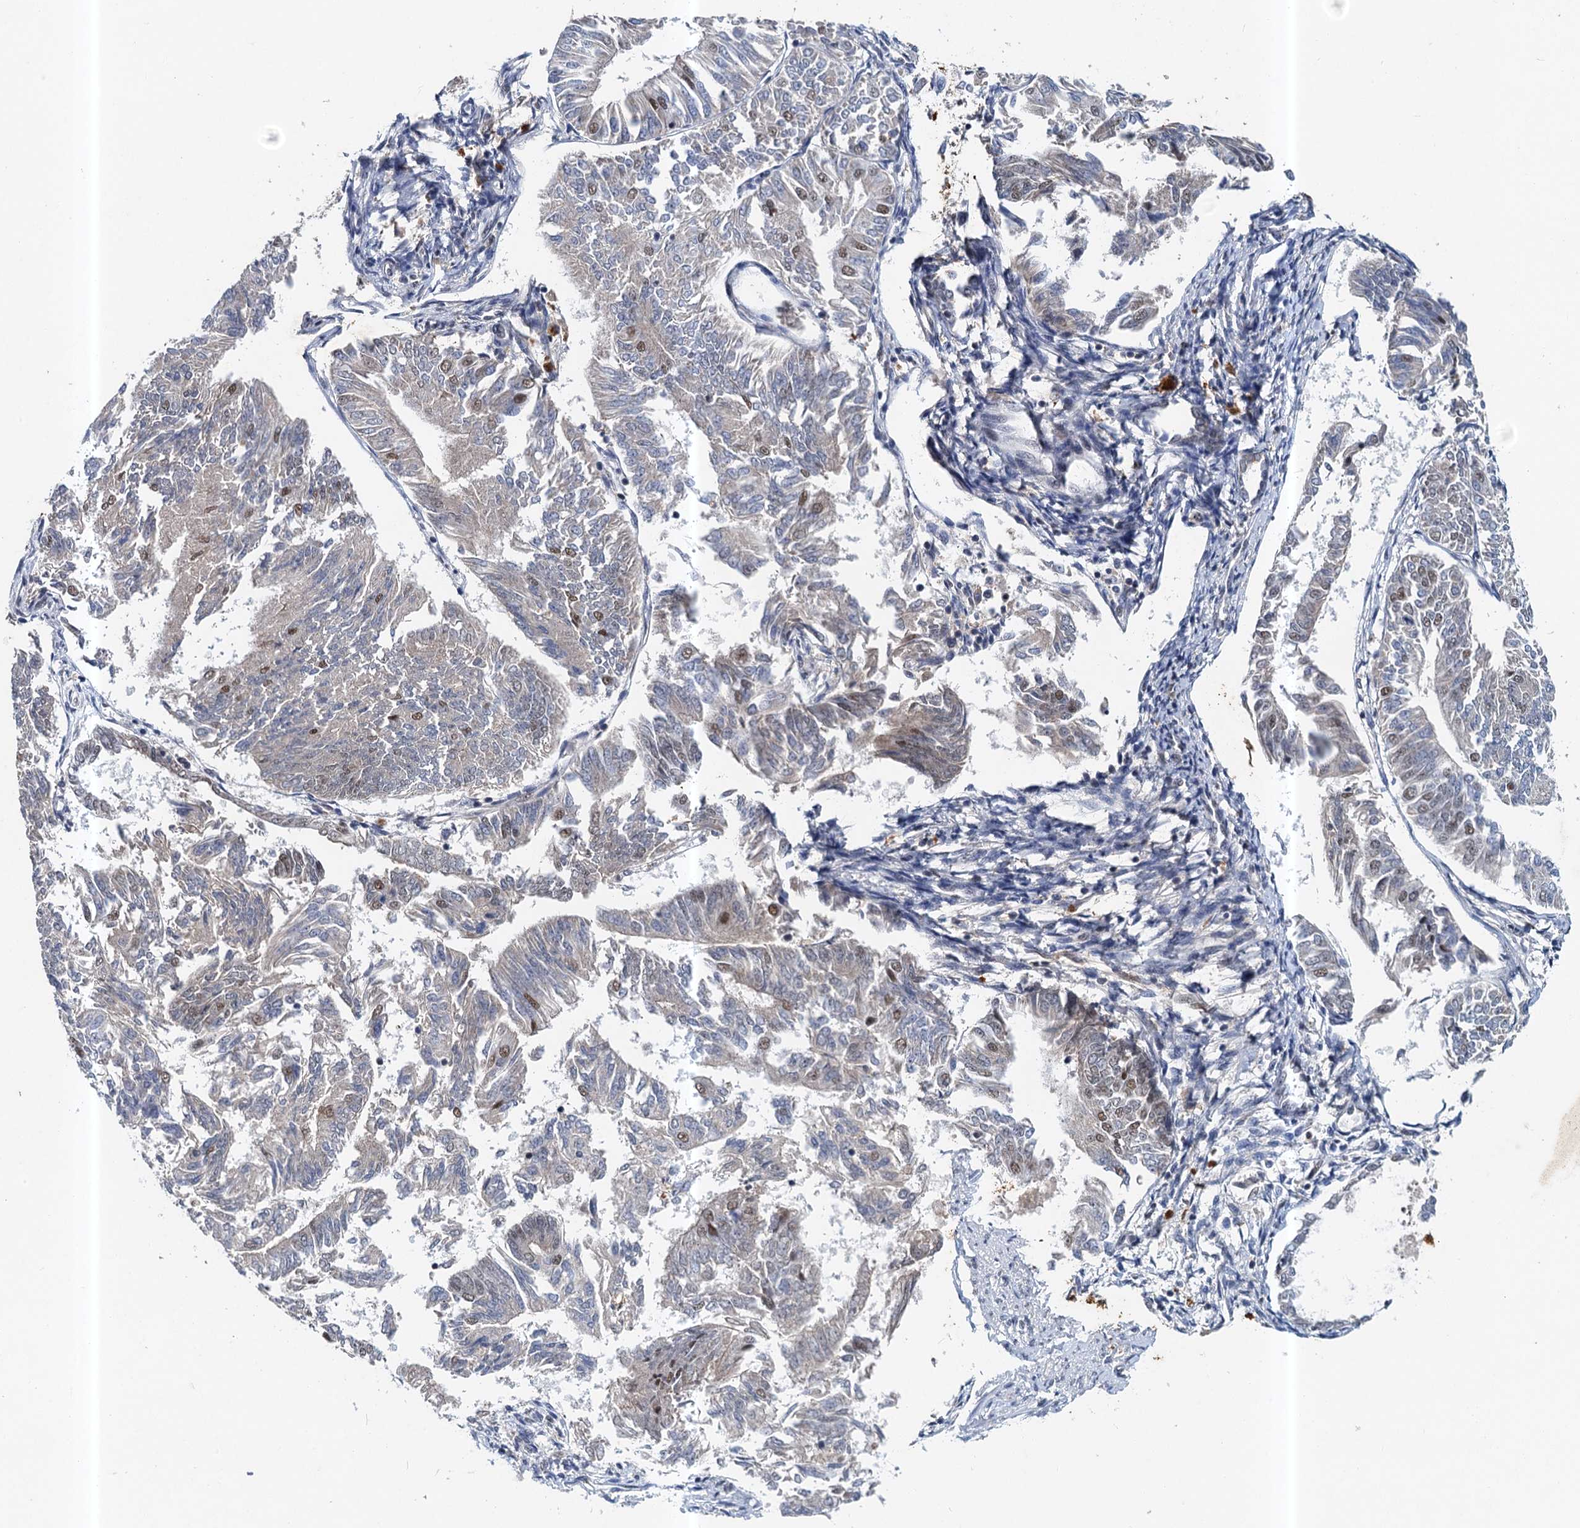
{"staining": {"intensity": "moderate", "quantity": "<25%", "location": "nuclear"}, "tissue": "endometrial cancer", "cell_type": "Tumor cells", "image_type": "cancer", "snomed": [{"axis": "morphology", "description": "Adenocarcinoma, NOS"}, {"axis": "topography", "description": "Endometrium"}], "caption": "Human endometrial cancer (adenocarcinoma) stained for a protein (brown) reveals moderate nuclear positive expression in about <25% of tumor cells.", "gene": "CSTF3", "patient": {"sex": "female", "age": 58}}